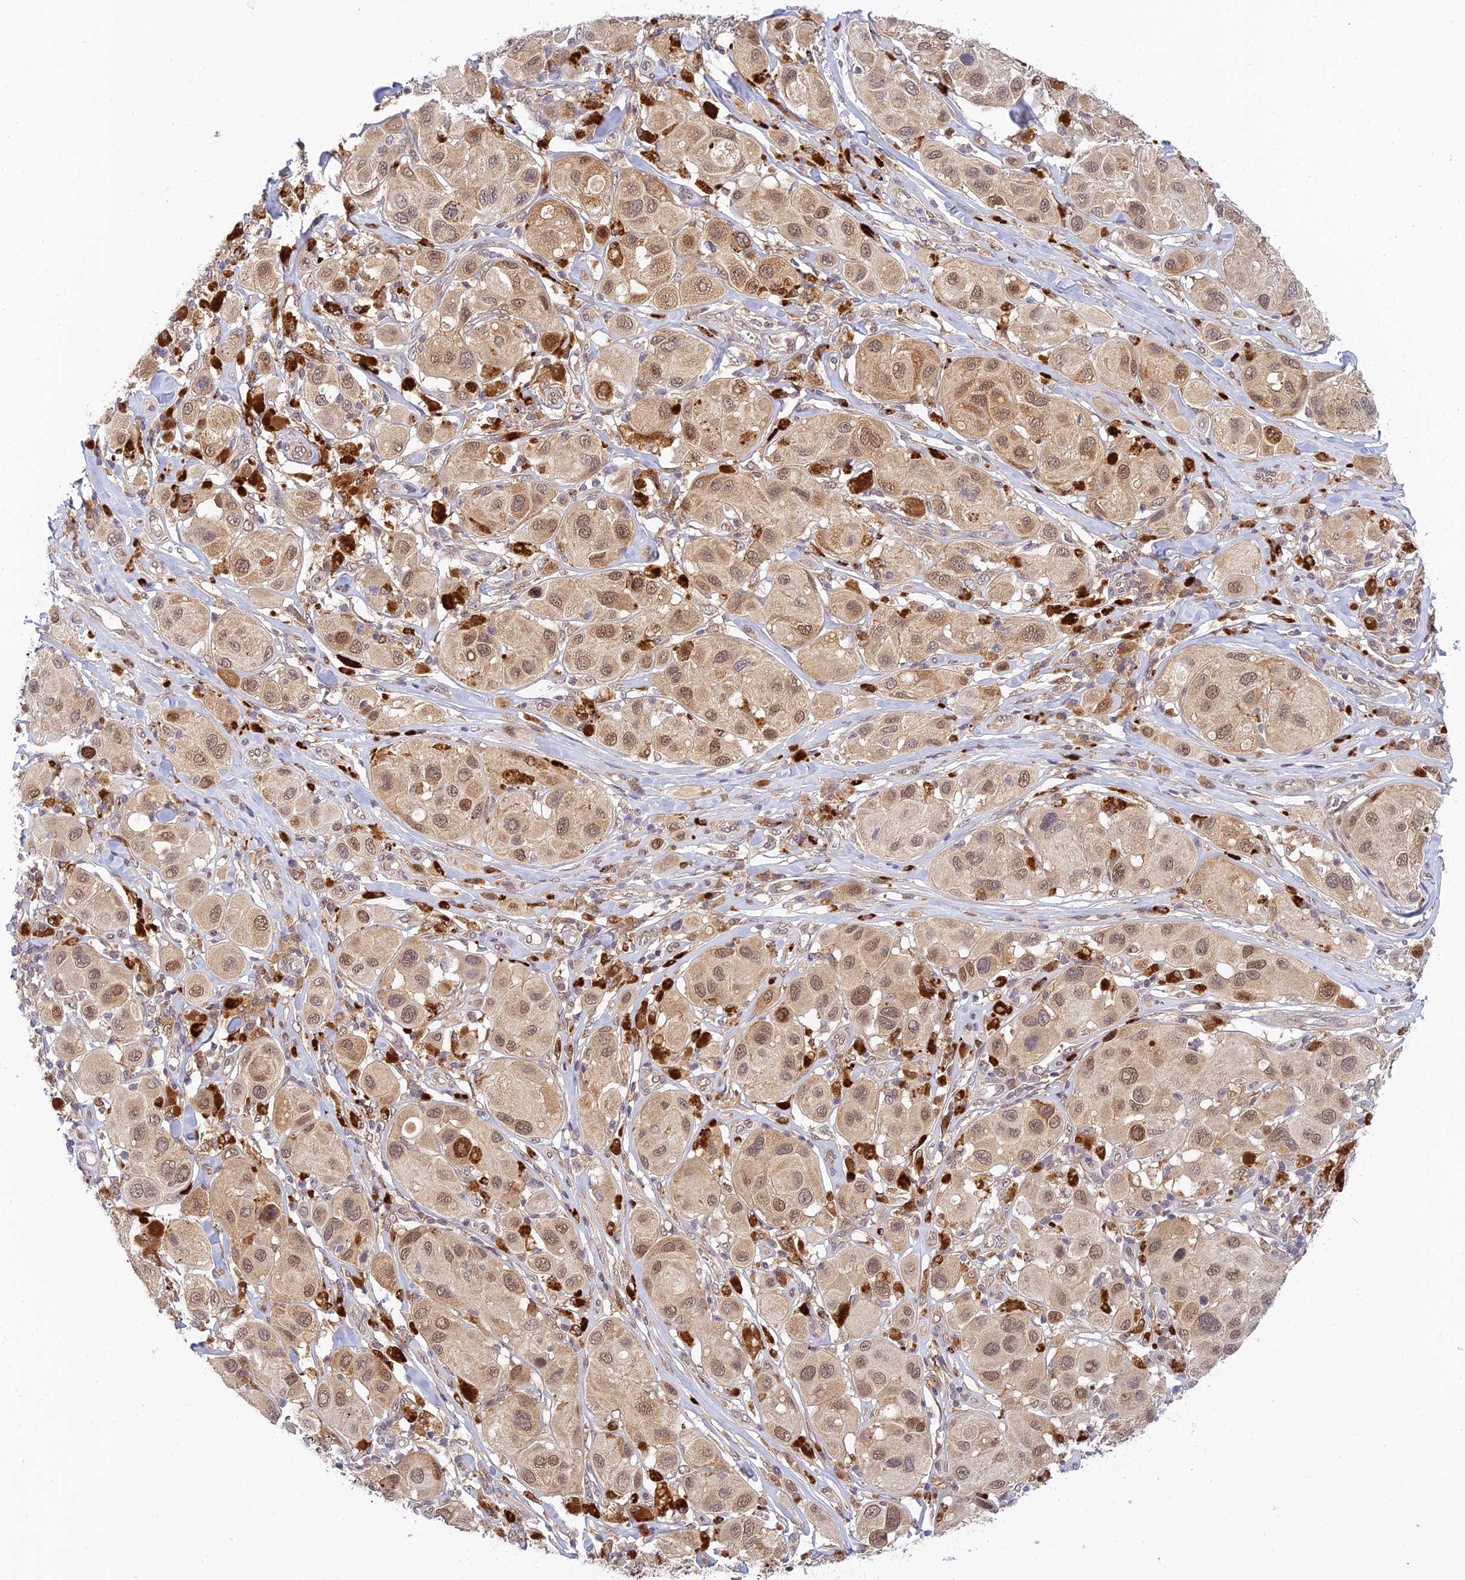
{"staining": {"intensity": "moderate", "quantity": ">75%", "location": "cytoplasmic/membranous,nuclear"}, "tissue": "melanoma", "cell_type": "Tumor cells", "image_type": "cancer", "snomed": [{"axis": "morphology", "description": "Malignant melanoma, Metastatic site"}, {"axis": "topography", "description": "Skin"}], "caption": "The micrograph shows staining of malignant melanoma (metastatic site), revealing moderate cytoplasmic/membranous and nuclear protein staining (brown color) within tumor cells. (DAB (3,3'-diaminobenzidine) IHC with brightfield microscopy, high magnification).", "gene": "SKIC8", "patient": {"sex": "male", "age": 41}}